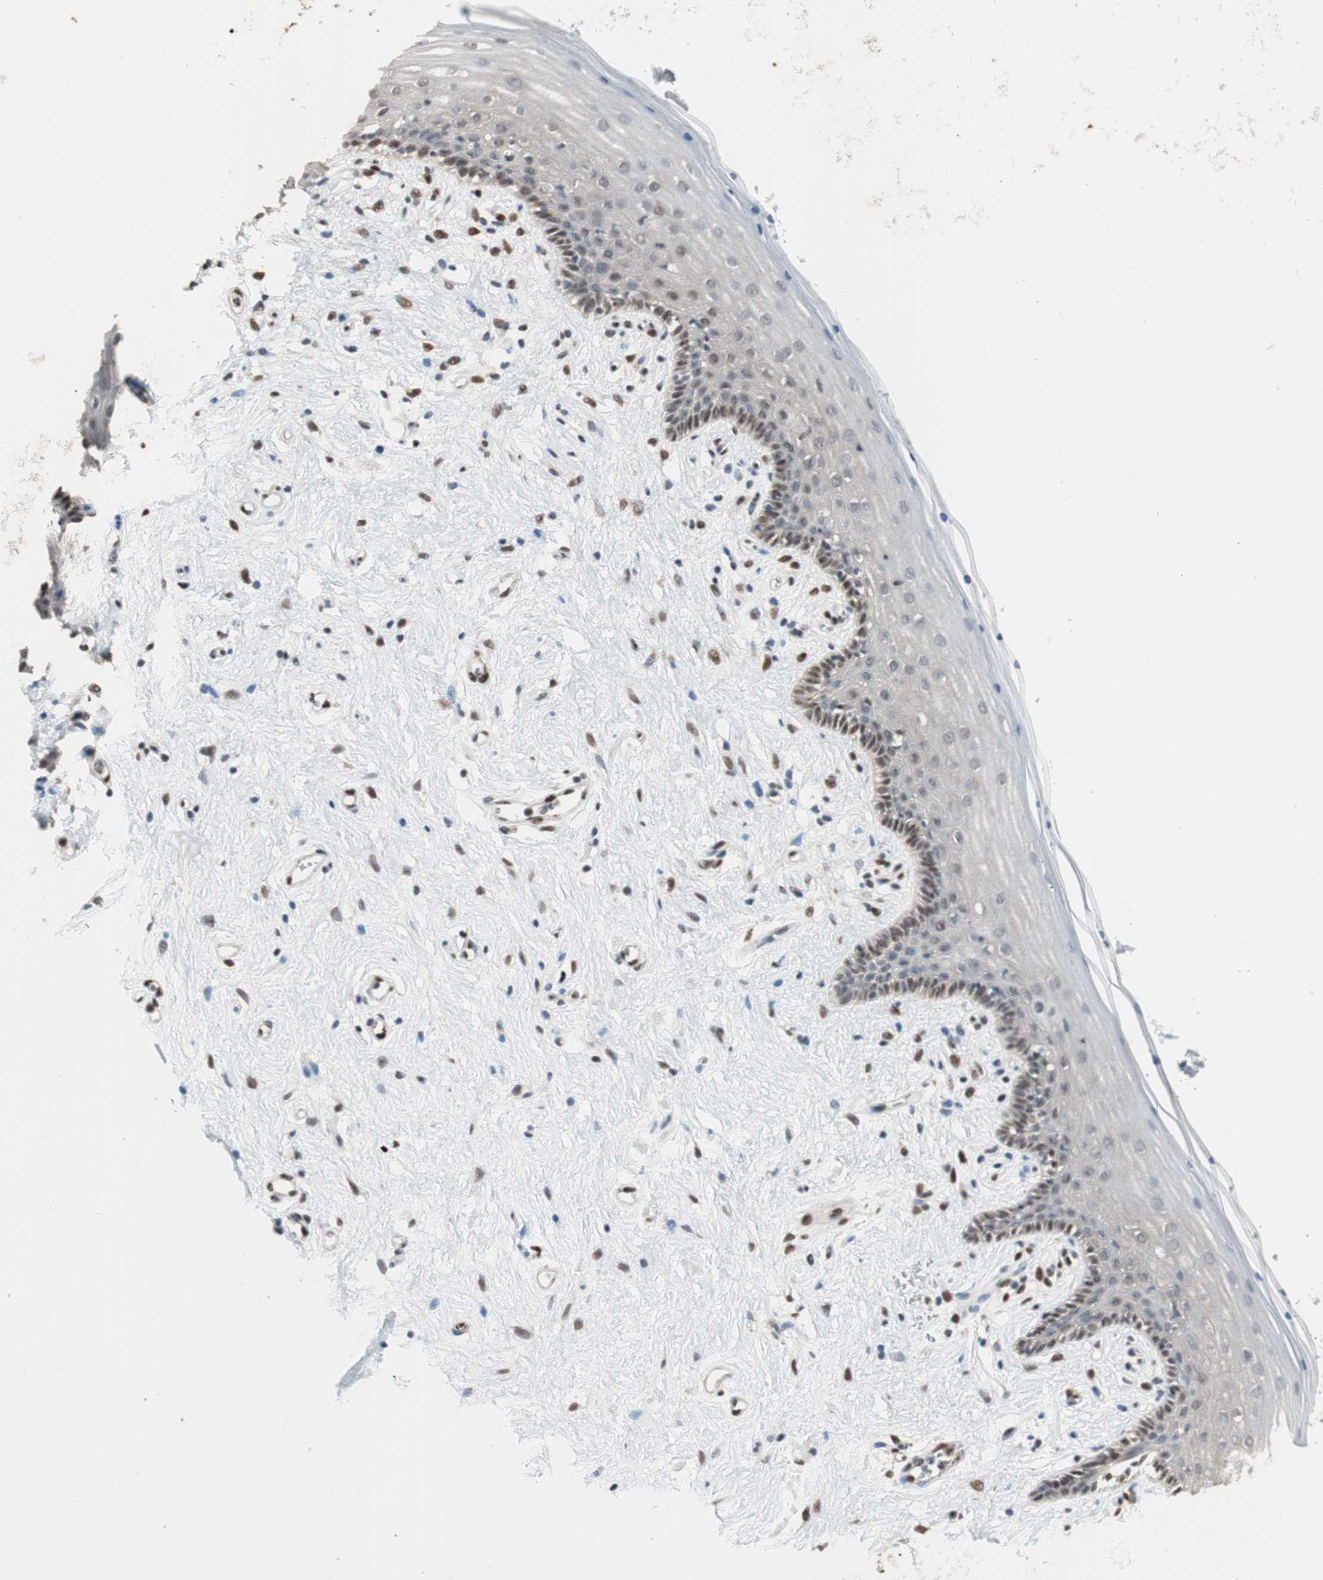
{"staining": {"intensity": "weak", "quantity": "<25%", "location": "nuclear"}, "tissue": "vagina", "cell_type": "Squamous epithelial cells", "image_type": "normal", "snomed": [{"axis": "morphology", "description": "Normal tissue, NOS"}, {"axis": "topography", "description": "Vagina"}], "caption": "IHC image of unremarkable human vagina stained for a protein (brown), which shows no expression in squamous epithelial cells.", "gene": "PML", "patient": {"sex": "female", "age": 44}}